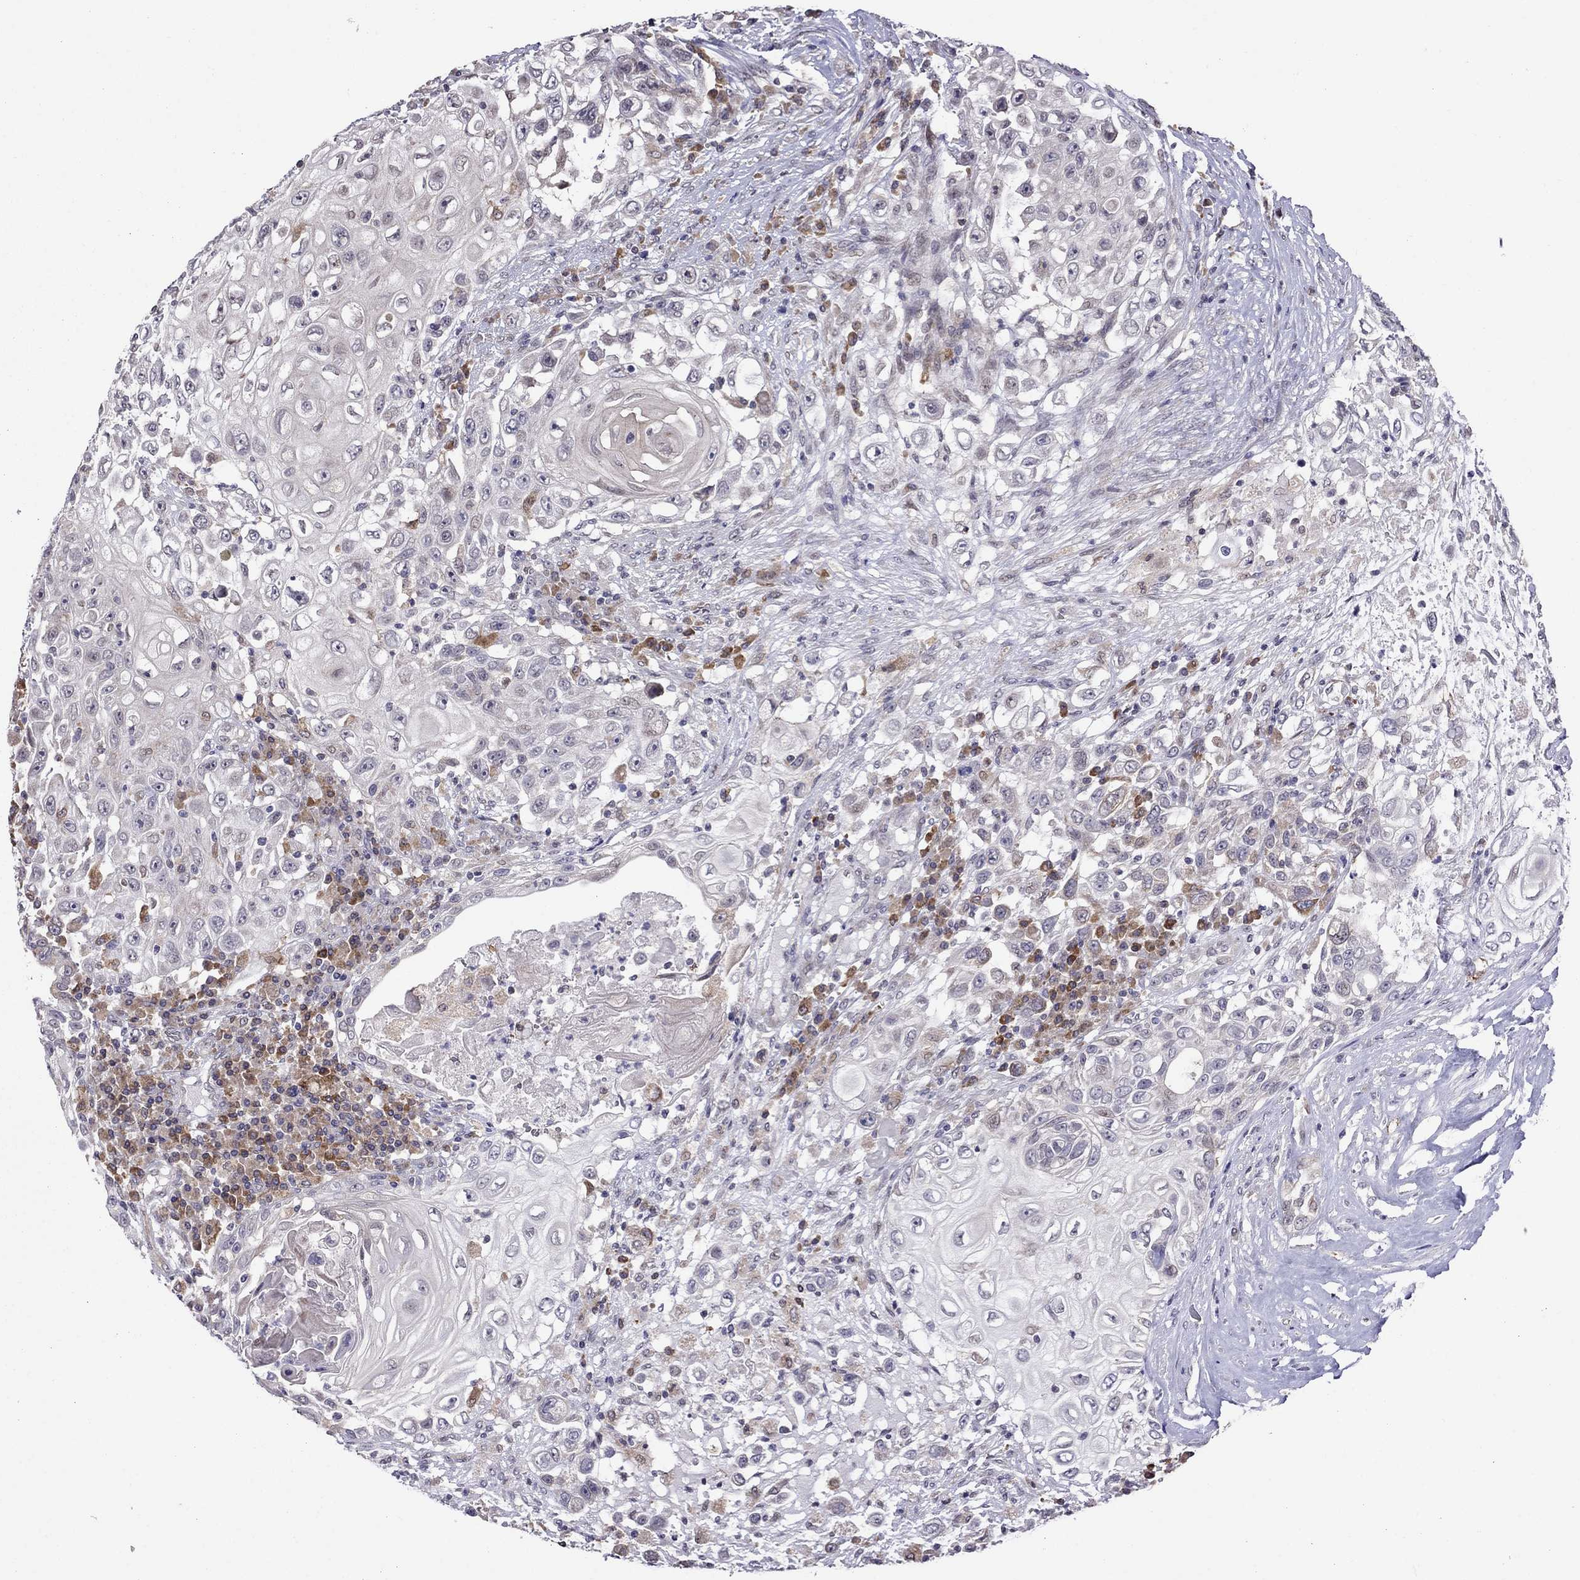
{"staining": {"intensity": "negative", "quantity": "none", "location": "none"}, "tissue": "urothelial cancer", "cell_type": "Tumor cells", "image_type": "cancer", "snomed": [{"axis": "morphology", "description": "Urothelial carcinoma, High grade"}, {"axis": "topography", "description": "Urinary bladder"}], "caption": "Human urothelial carcinoma (high-grade) stained for a protein using immunohistochemistry exhibits no staining in tumor cells.", "gene": "ADAM28", "patient": {"sex": "female", "age": 56}}